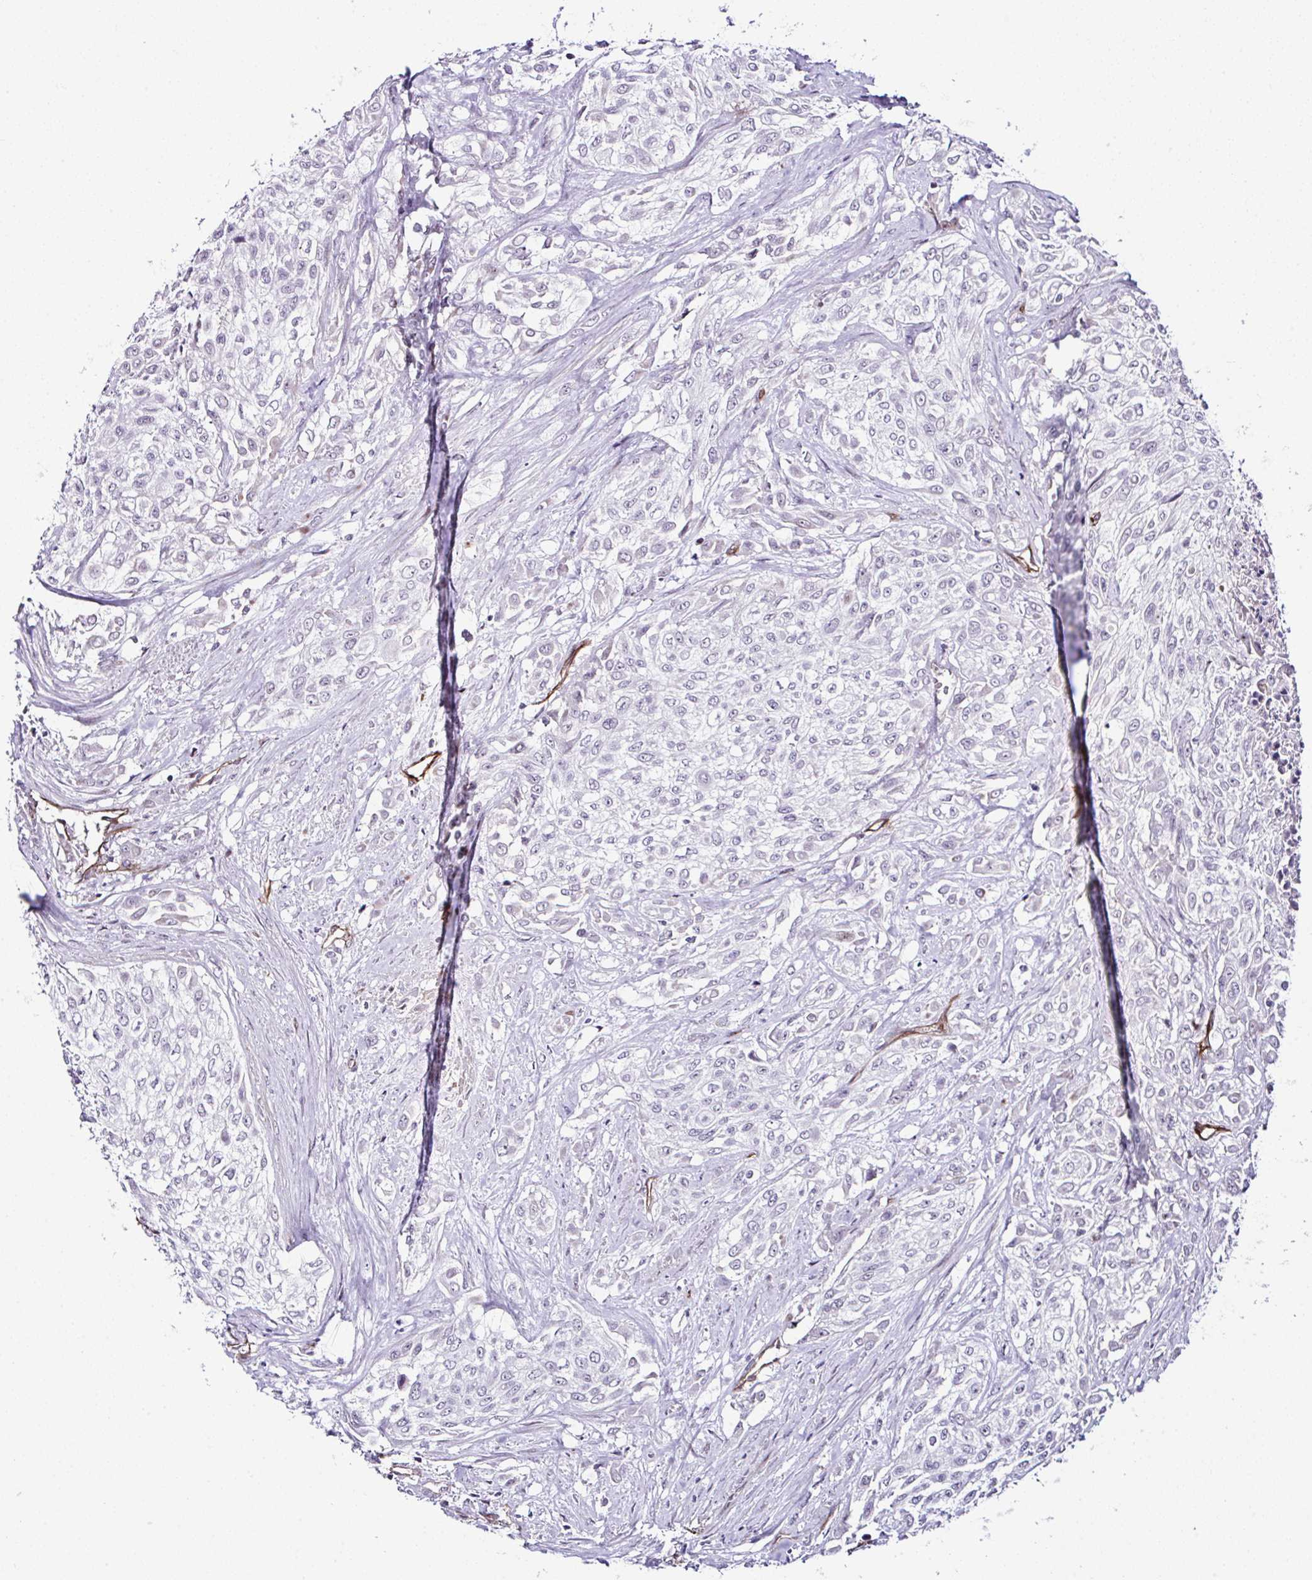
{"staining": {"intensity": "negative", "quantity": "none", "location": "none"}, "tissue": "urothelial cancer", "cell_type": "Tumor cells", "image_type": "cancer", "snomed": [{"axis": "morphology", "description": "Urothelial carcinoma, High grade"}, {"axis": "topography", "description": "Urinary bladder"}], "caption": "This photomicrograph is of urothelial cancer stained with immunohistochemistry (IHC) to label a protein in brown with the nuclei are counter-stained blue. There is no staining in tumor cells. The staining is performed using DAB brown chromogen with nuclei counter-stained in using hematoxylin.", "gene": "FBXO34", "patient": {"sex": "male", "age": 57}}